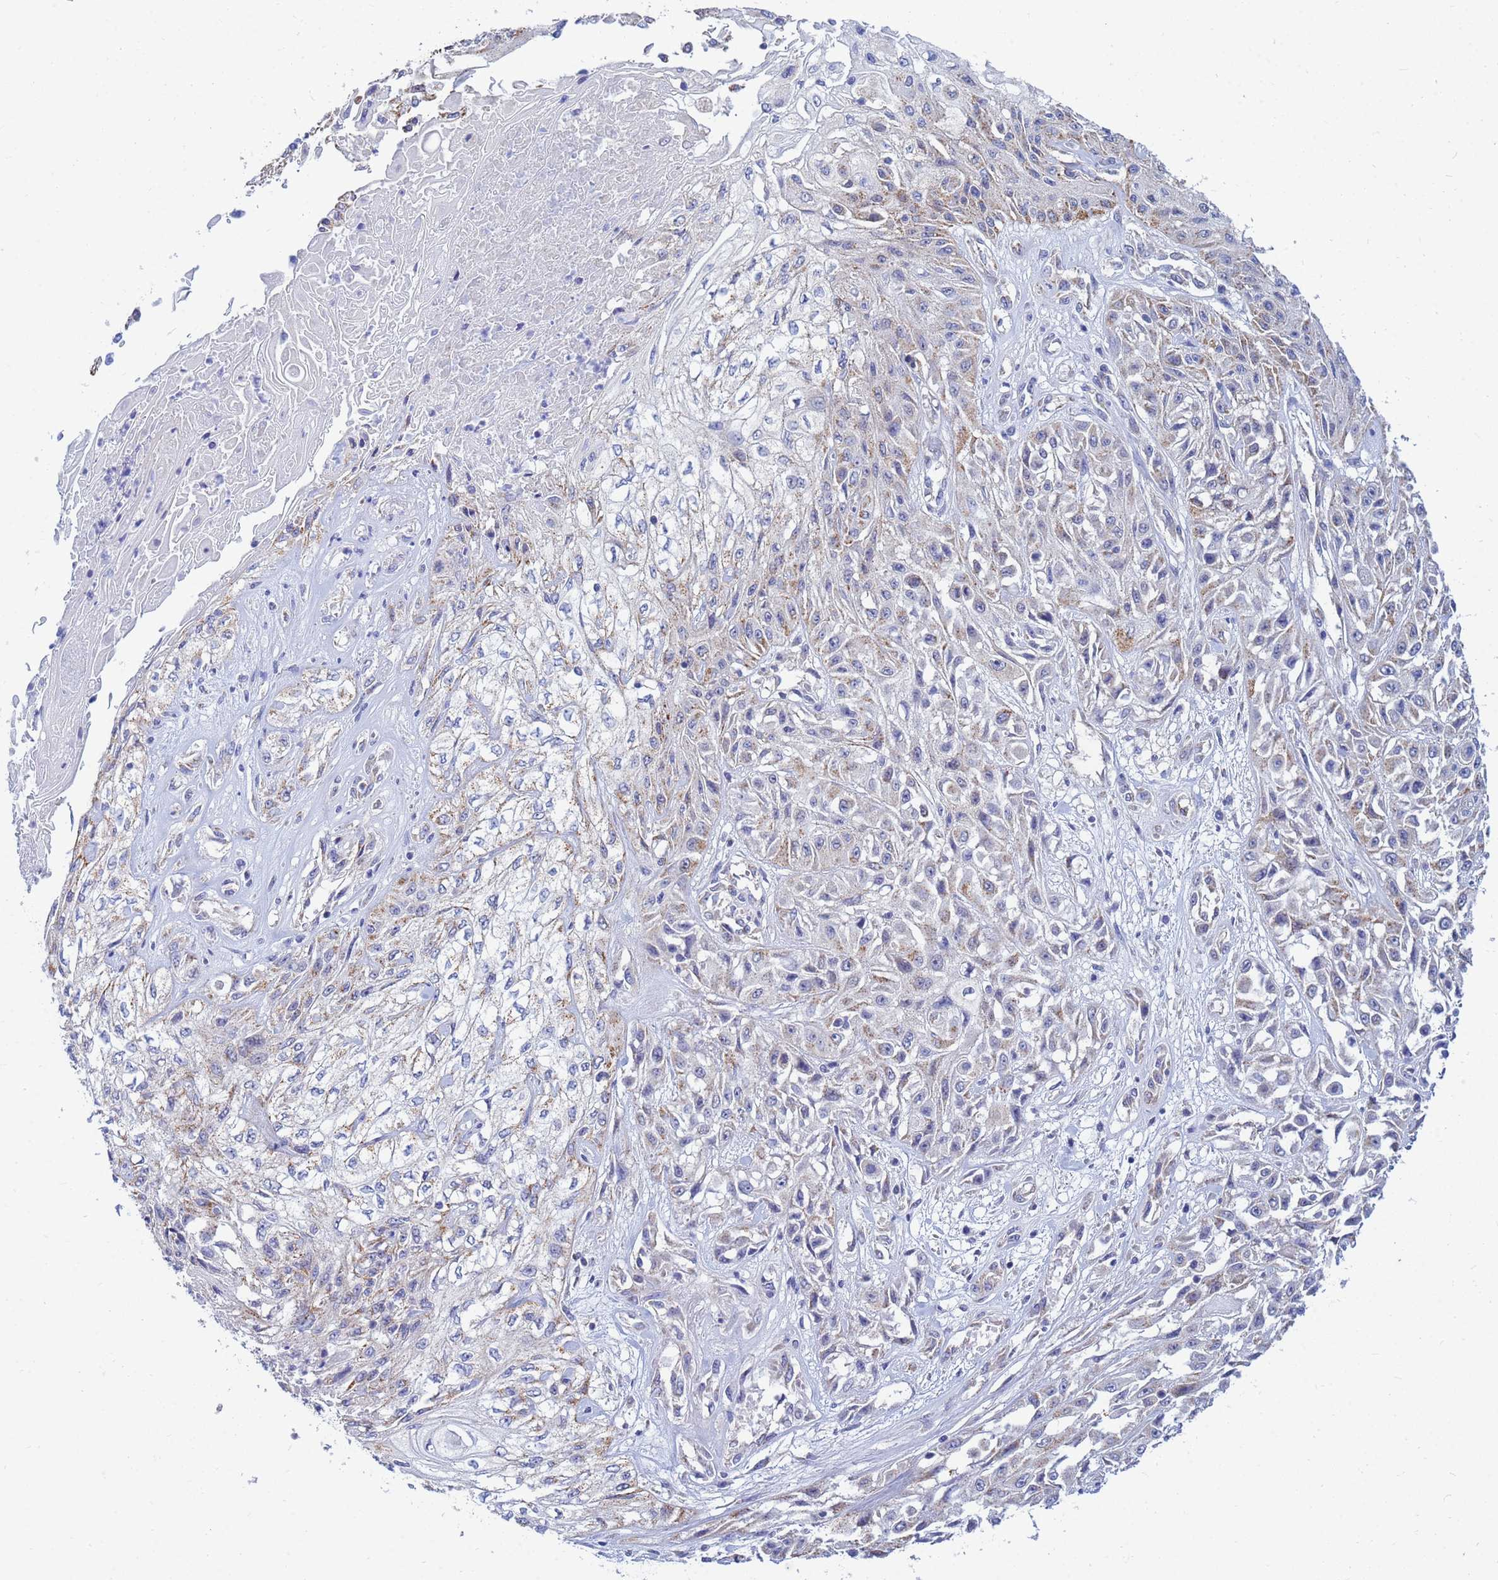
{"staining": {"intensity": "weak", "quantity": "25%-75%", "location": "cytoplasmic/membranous"}, "tissue": "skin cancer", "cell_type": "Tumor cells", "image_type": "cancer", "snomed": [{"axis": "morphology", "description": "Squamous cell carcinoma, NOS"}, {"axis": "morphology", "description": "Squamous cell carcinoma, metastatic, NOS"}, {"axis": "topography", "description": "Skin"}, {"axis": "topography", "description": "Lymph node"}], "caption": "Skin metastatic squamous cell carcinoma stained with IHC reveals weak cytoplasmic/membranous staining in about 25%-75% of tumor cells.", "gene": "SDR39U1", "patient": {"sex": "male", "age": 75}}